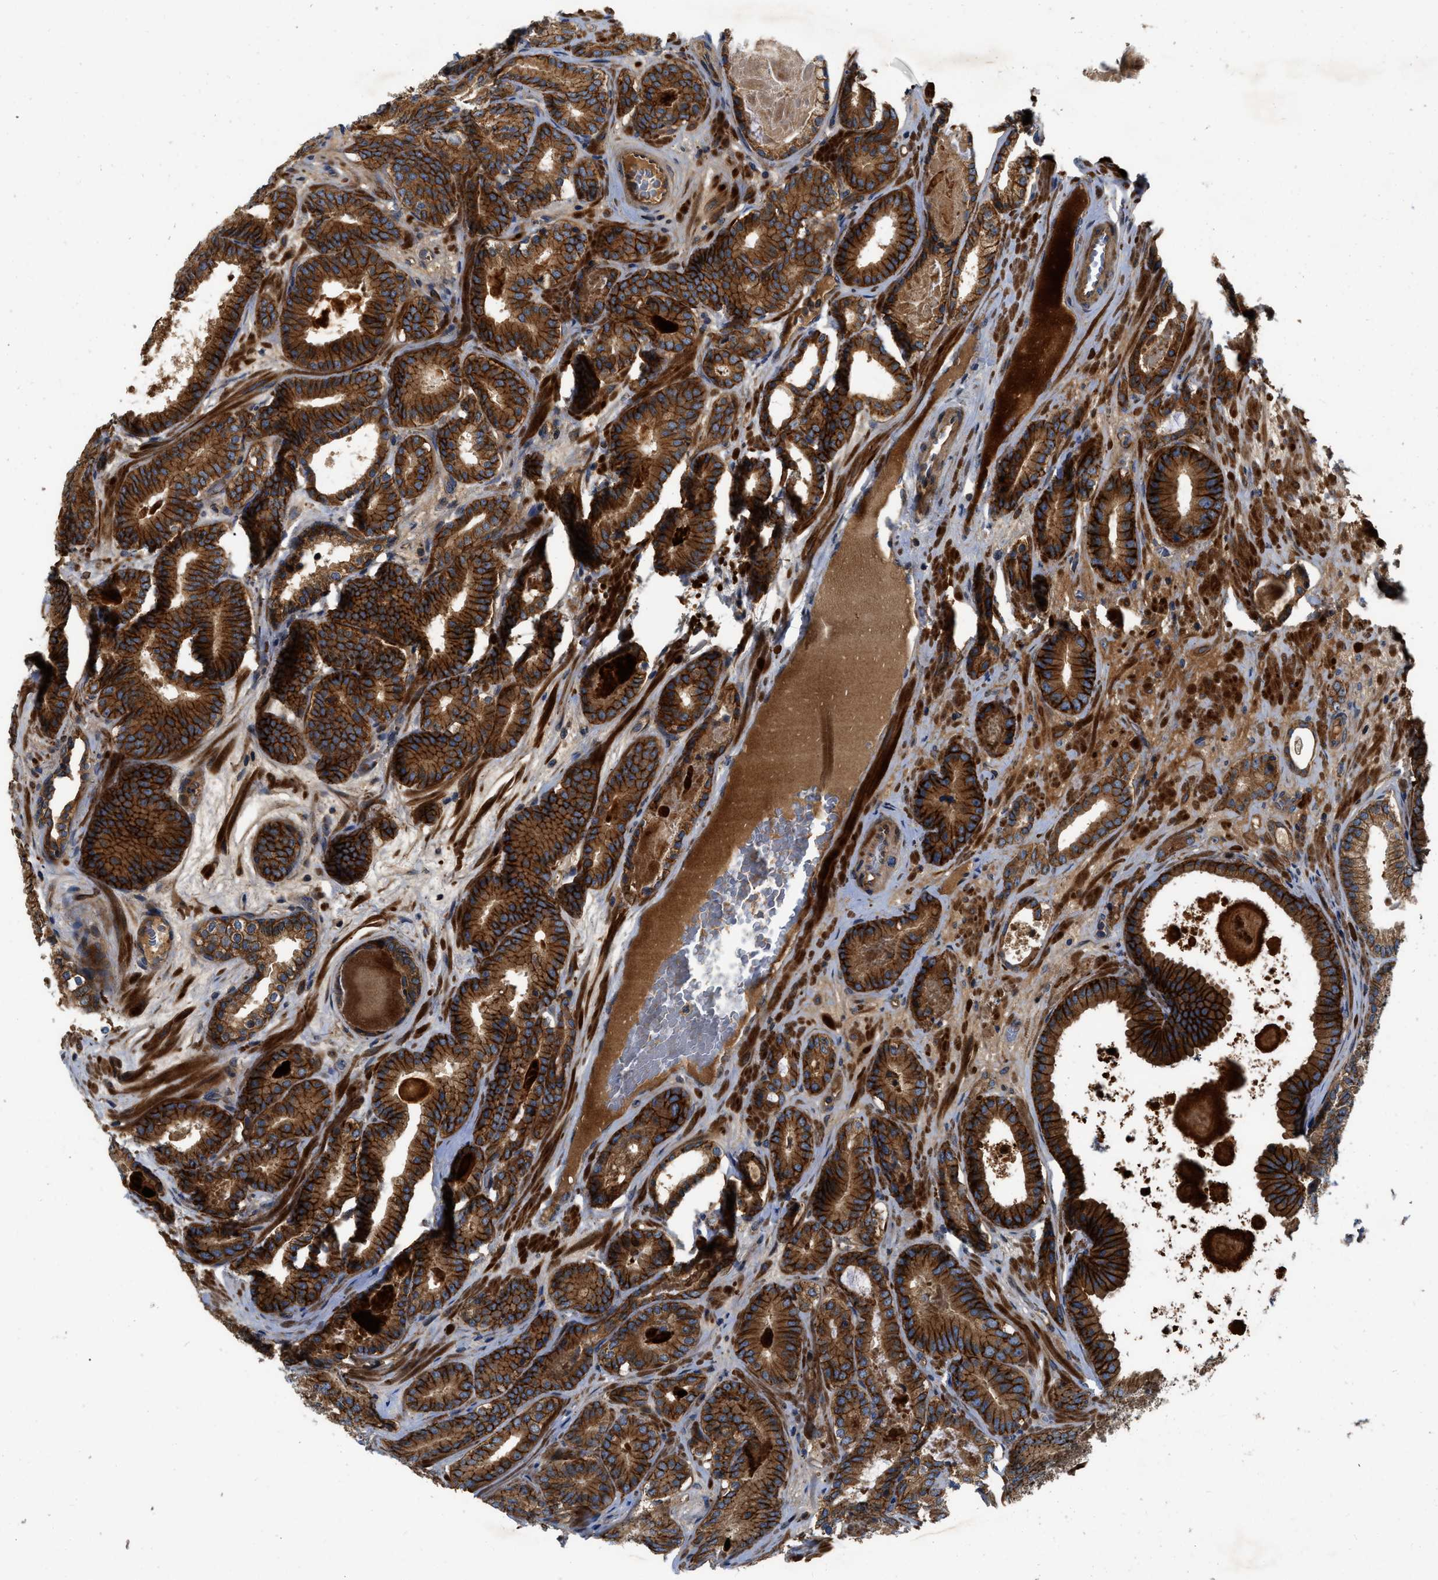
{"staining": {"intensity": "strong", "quantity": ">75%", "location": "cytoplasmic/membranous"}, "tissue": "prostate cancer", "cell_type": "Tumor cells", "image_type": "cancer", "snomed": [{"axis": "morphology", "description": "Adenocarcinoma, High grade"}, {"axis": "topography", "description": "Prostate"}], "caption": "The immunohistochemical stain shows strong cytoplasmic/membranous staining in tumor cells of prostate high-grade adenocarcinoma tissue. Immunohistochemistry stains the protein in brown and the nuclei are stained blue.", "gene": "CNNM3", "patient": {"sex": "male", "age": 60}}